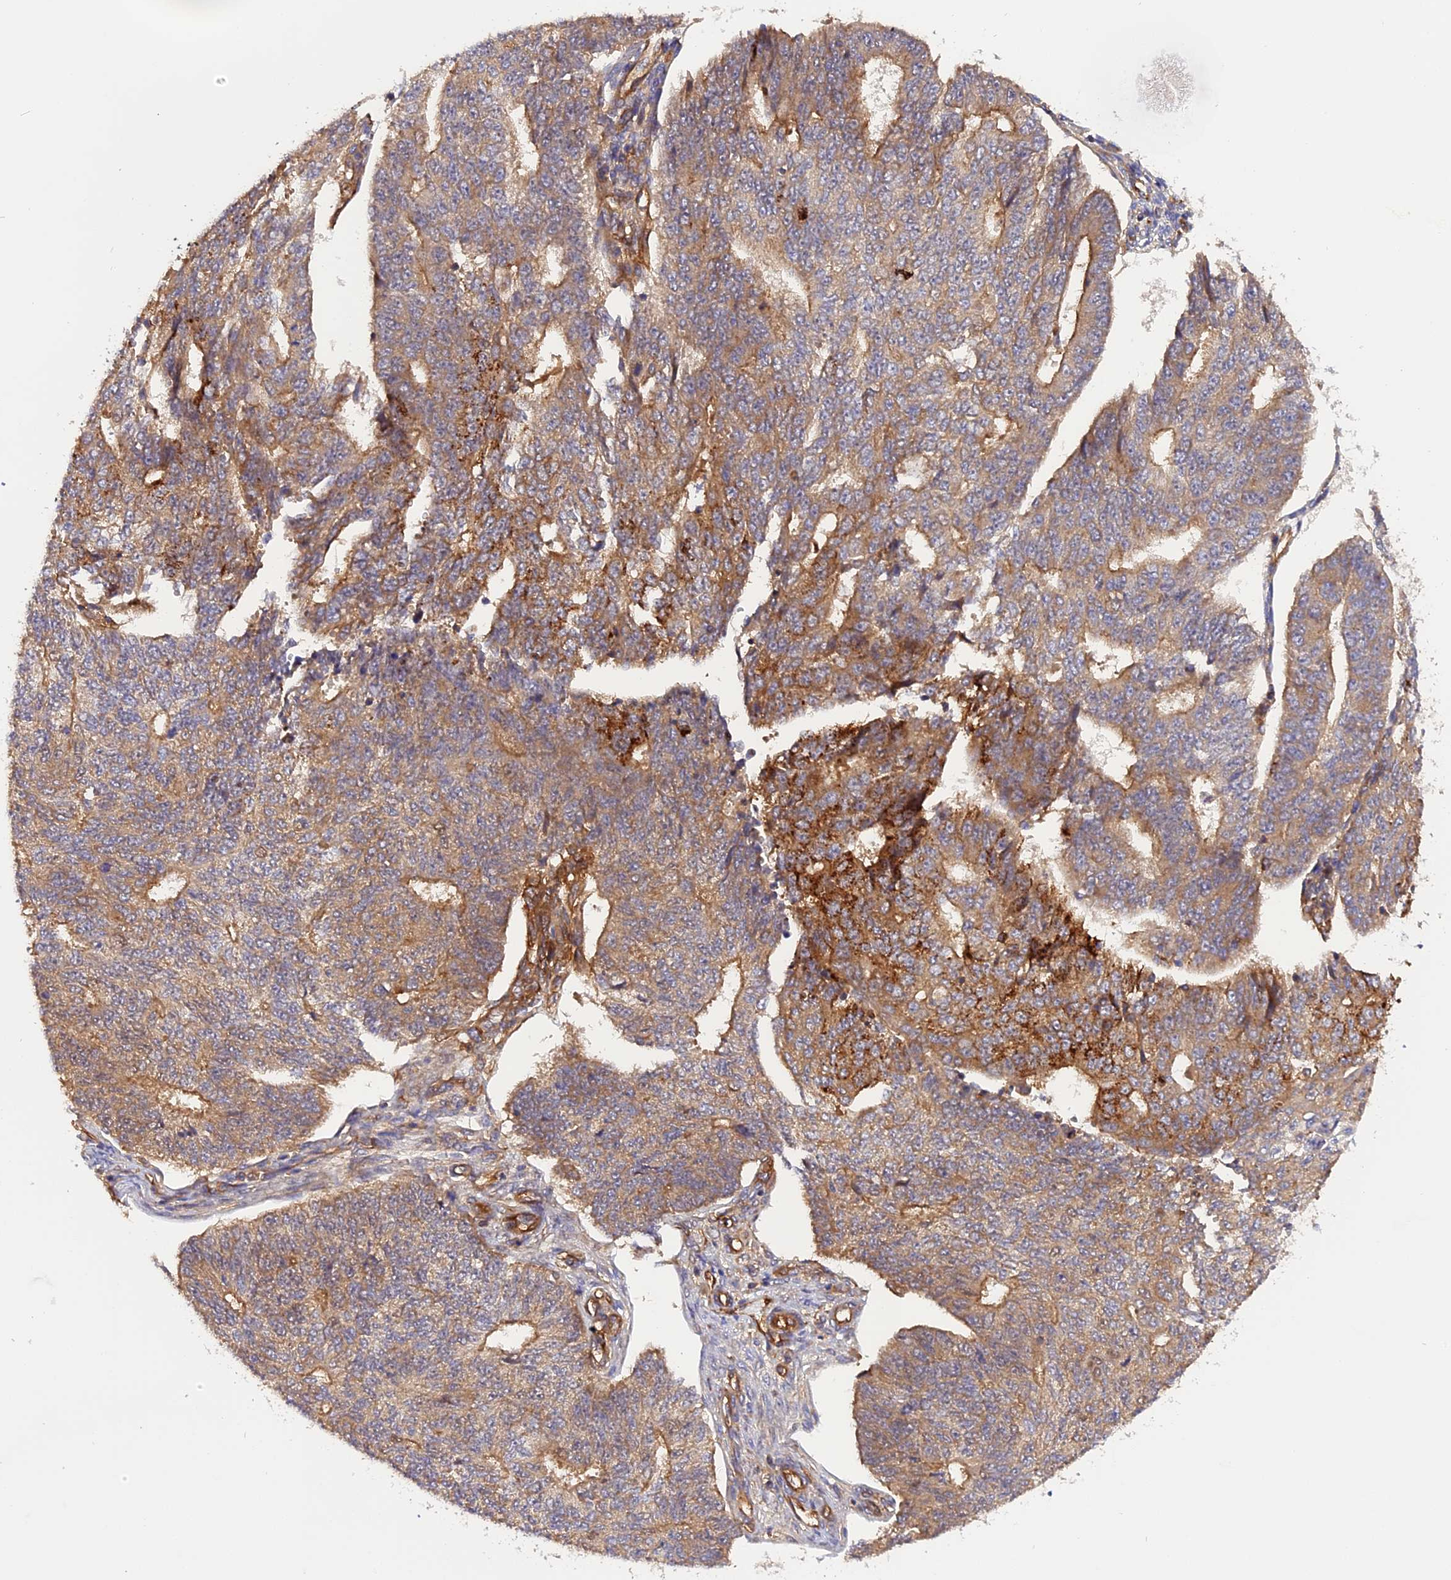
{"staining": {"intensity": "moderate", "quantity": "25%-75%", "location": "cytoplasmic/membranous"}, "tissue": "endometrial cancer", "cell_type": "Tumor cells", "image_type": "cancer", "snomed": [{"axis": "morphology", "description": "Adenocarcinoma, NOS"}, {"axis": "topography", "description": "Endometrium"}], "caption": "This micrograph reveals immunohistochemistry staining of endometrial adenocarcinoma, with medium moderate cytoplasmic/membranous expression in about 25%-75% of tumor cells.", "gene": "C5orf22", "patient": {"sex": "female", "age": 32}}